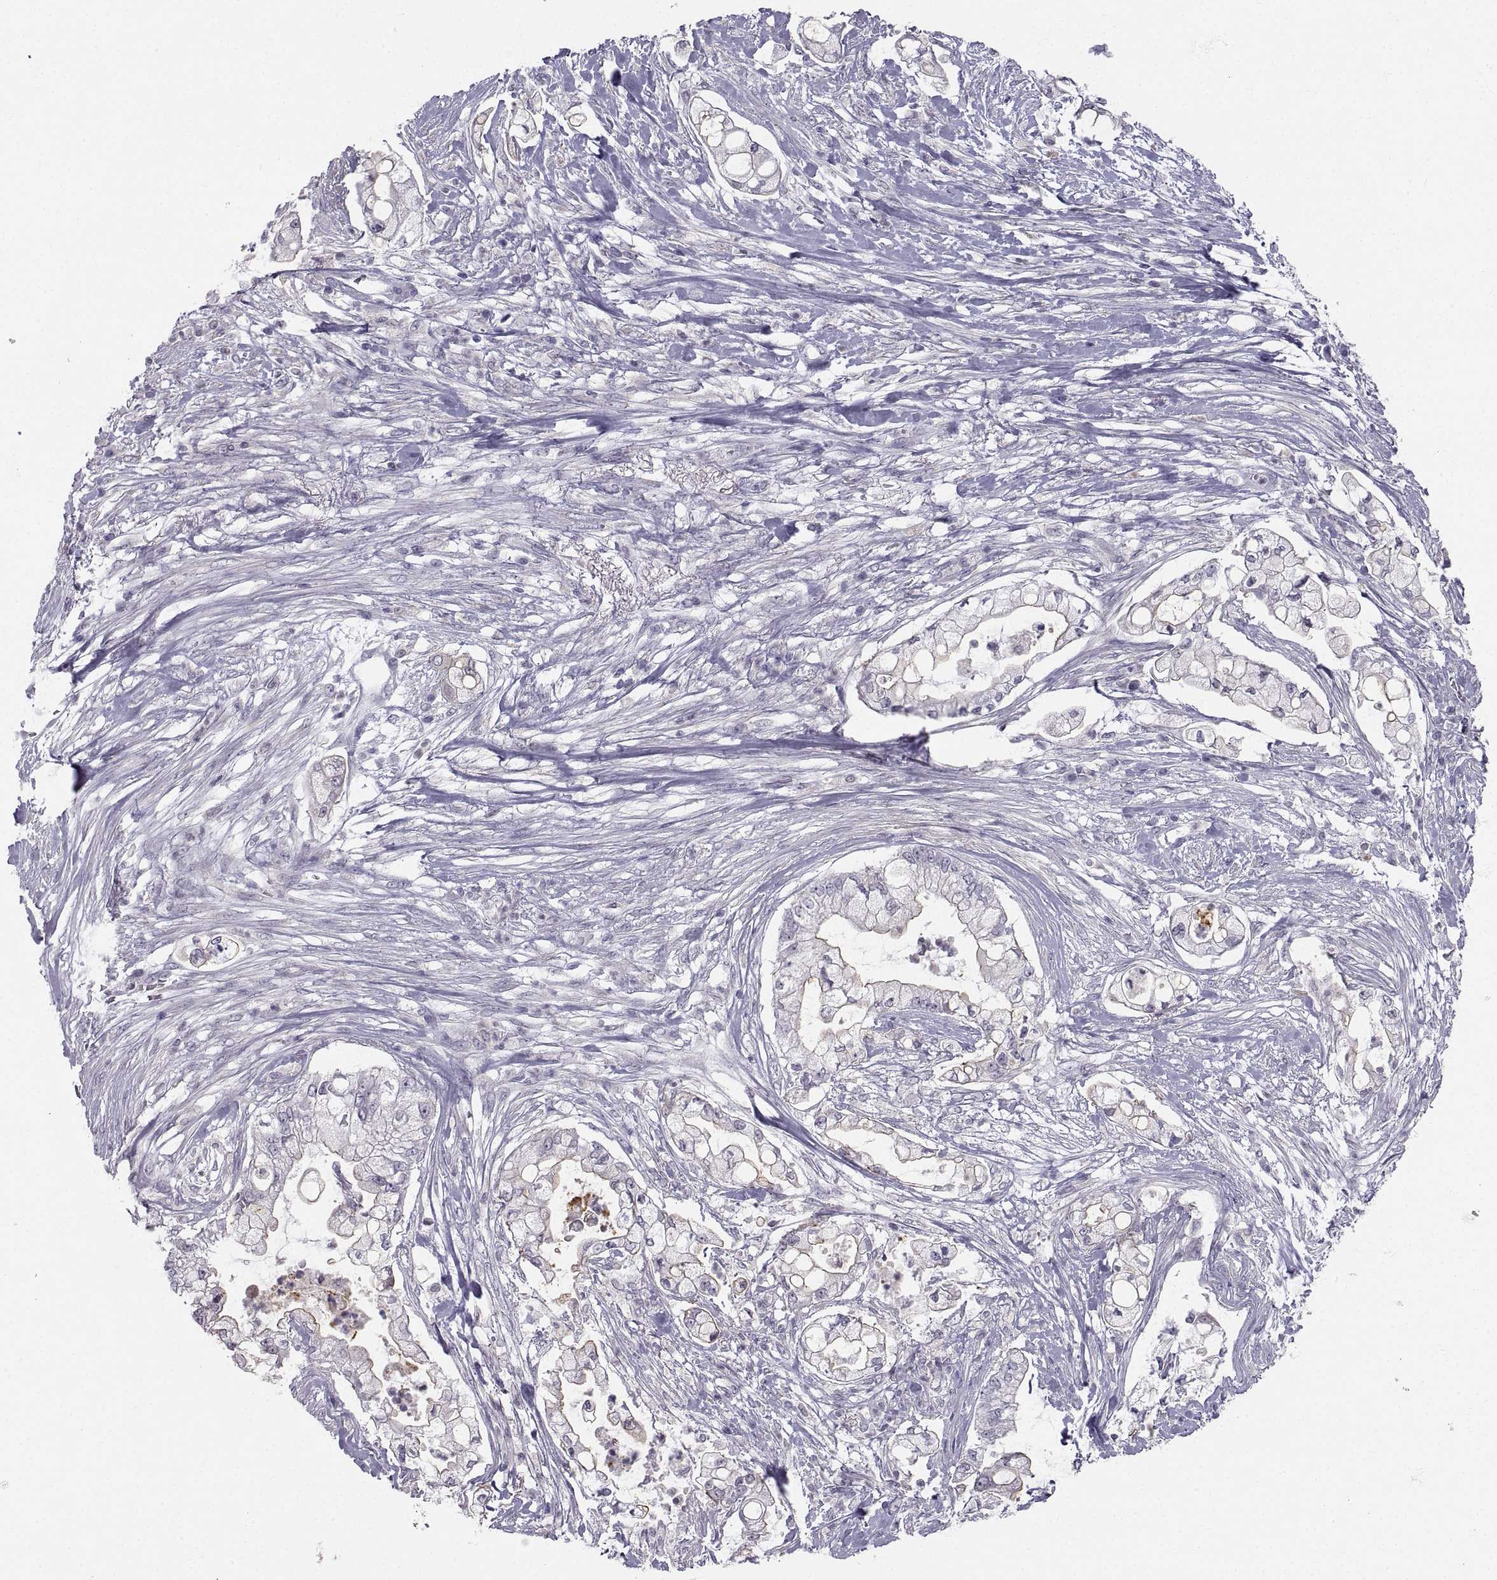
{"staining": {"intensity": "moderate", "quantity": "<25%", "location": "cytoplasmic/membranous"}, "tissue": "pancreatic cancer", "cell_type": "Tumor cells", "image_type": "cancer", "snomed": [{"axis": "morphology", "description": "Adenocarcinoma, NOS"}, {"axis": "topography", "description": "Pancreas"}], "caption": "A brown stain highlights moderate cytoplasmic/membranous positivity of a protein in human pancreatic adenocarcinoma tumor cells. Nuclei are stained in blue.", "gene": "ZNF185", "patient": {"sex": "female", "age": 69}}